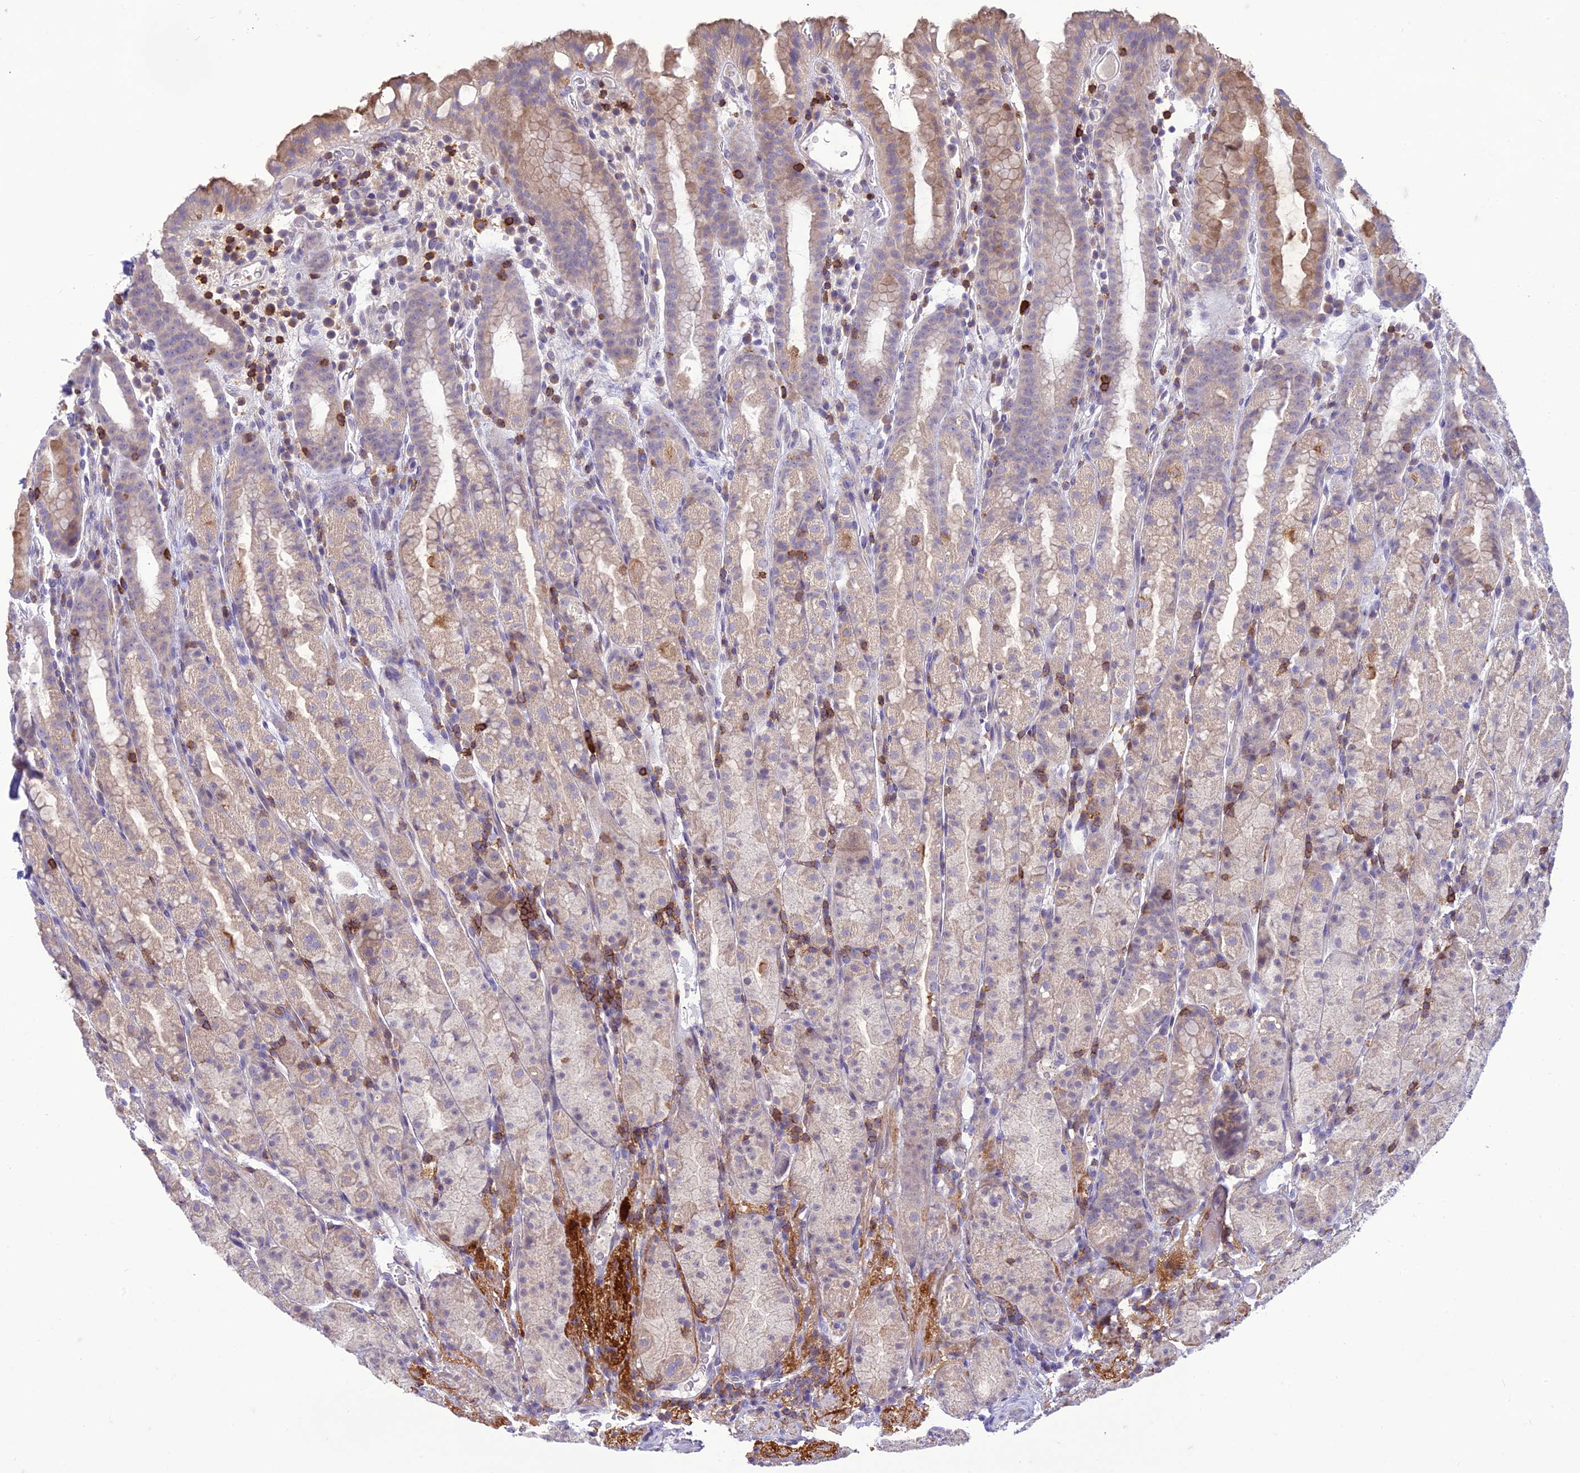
{"staining": {"intensity": "moderate", "quantity": "<25%", "location": "cytoplasmic/membranous"}, "tissue": "stomach", "cell_type": "Glandular cells", "image_type": "normal", "snomed": [{"axis": "morphology", "description": "Normal tissue, NOS"}, {"axis": "topography", "description": "Stomach, upper"}, {"axis": "topography", "description": "Stomach, lower"}, {"axis": "topography", "description": "Small intestine"}], "caption": "Glandular cells exhibit moderate cytoplasmic/membranous staining in approximately <25% of cells in normal stomach.", "gene": "ITGAE", "patient": {"sex": "male", "age": 68}}